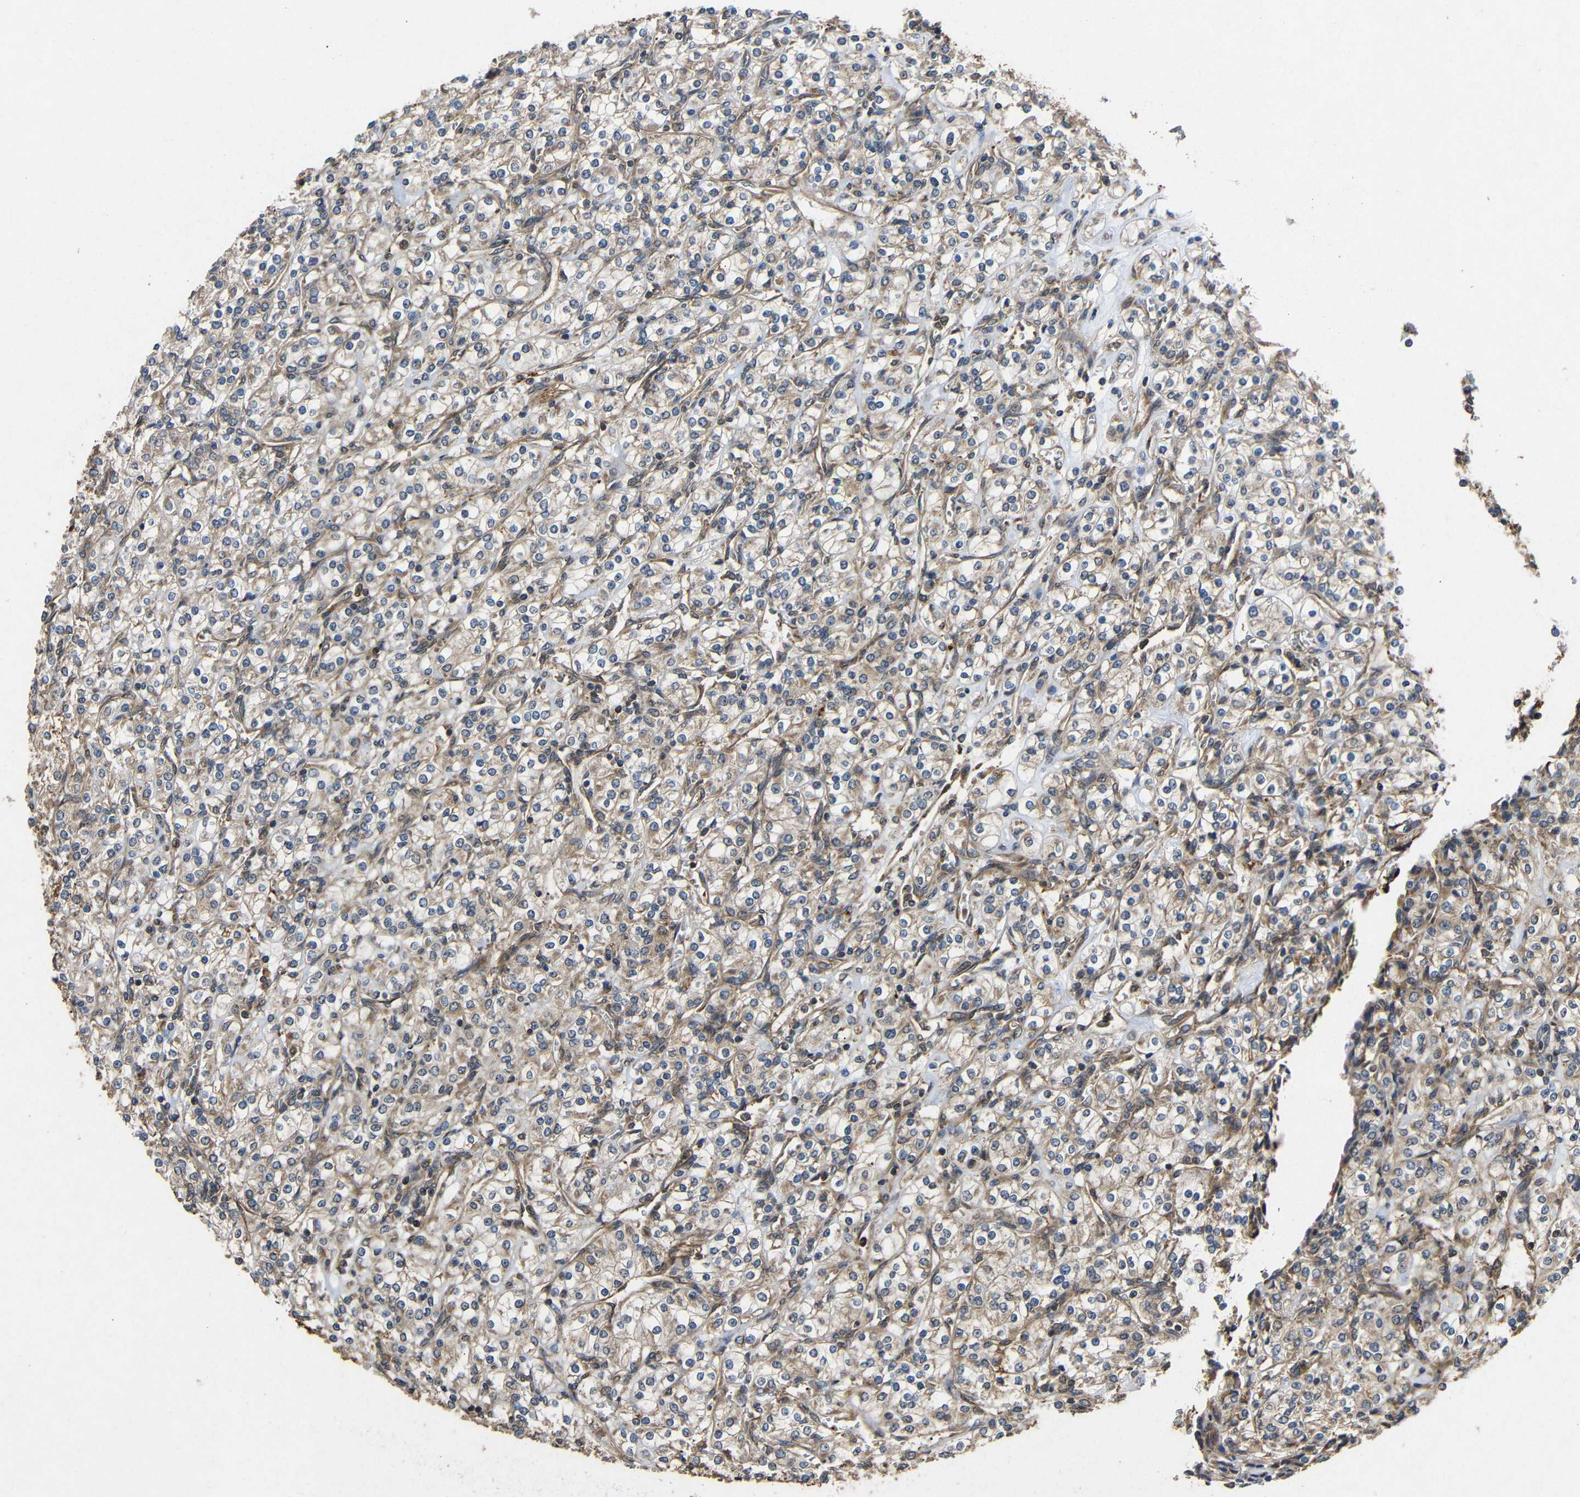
{"staining": {"intensity": "moderate", "quantity": ">75%", "location": "cytoplasmic/membranous"}, "tissue": "renal cancer", "cell_type": "Tumor cells", "image_type": "cancer", "snomed": [{"axis": "morphology", "description": "Adenocarcinoma, NOS"}, {"axis": "topography", "description": "Kidney"}], "caption": "Immunohistochemistry micrograph of neoplastic tissue: human adenocarcinoma (renal) stained using immunohistochemistry demonstrates medium levels of moderate protein expression localized specifically in the cytoplasmic/membranous of tumor cells, appearing as a cytoplasmic/membranous brown color.", "gene": "EIF2S1", "patient": {"sex": "male", "age": 77}}